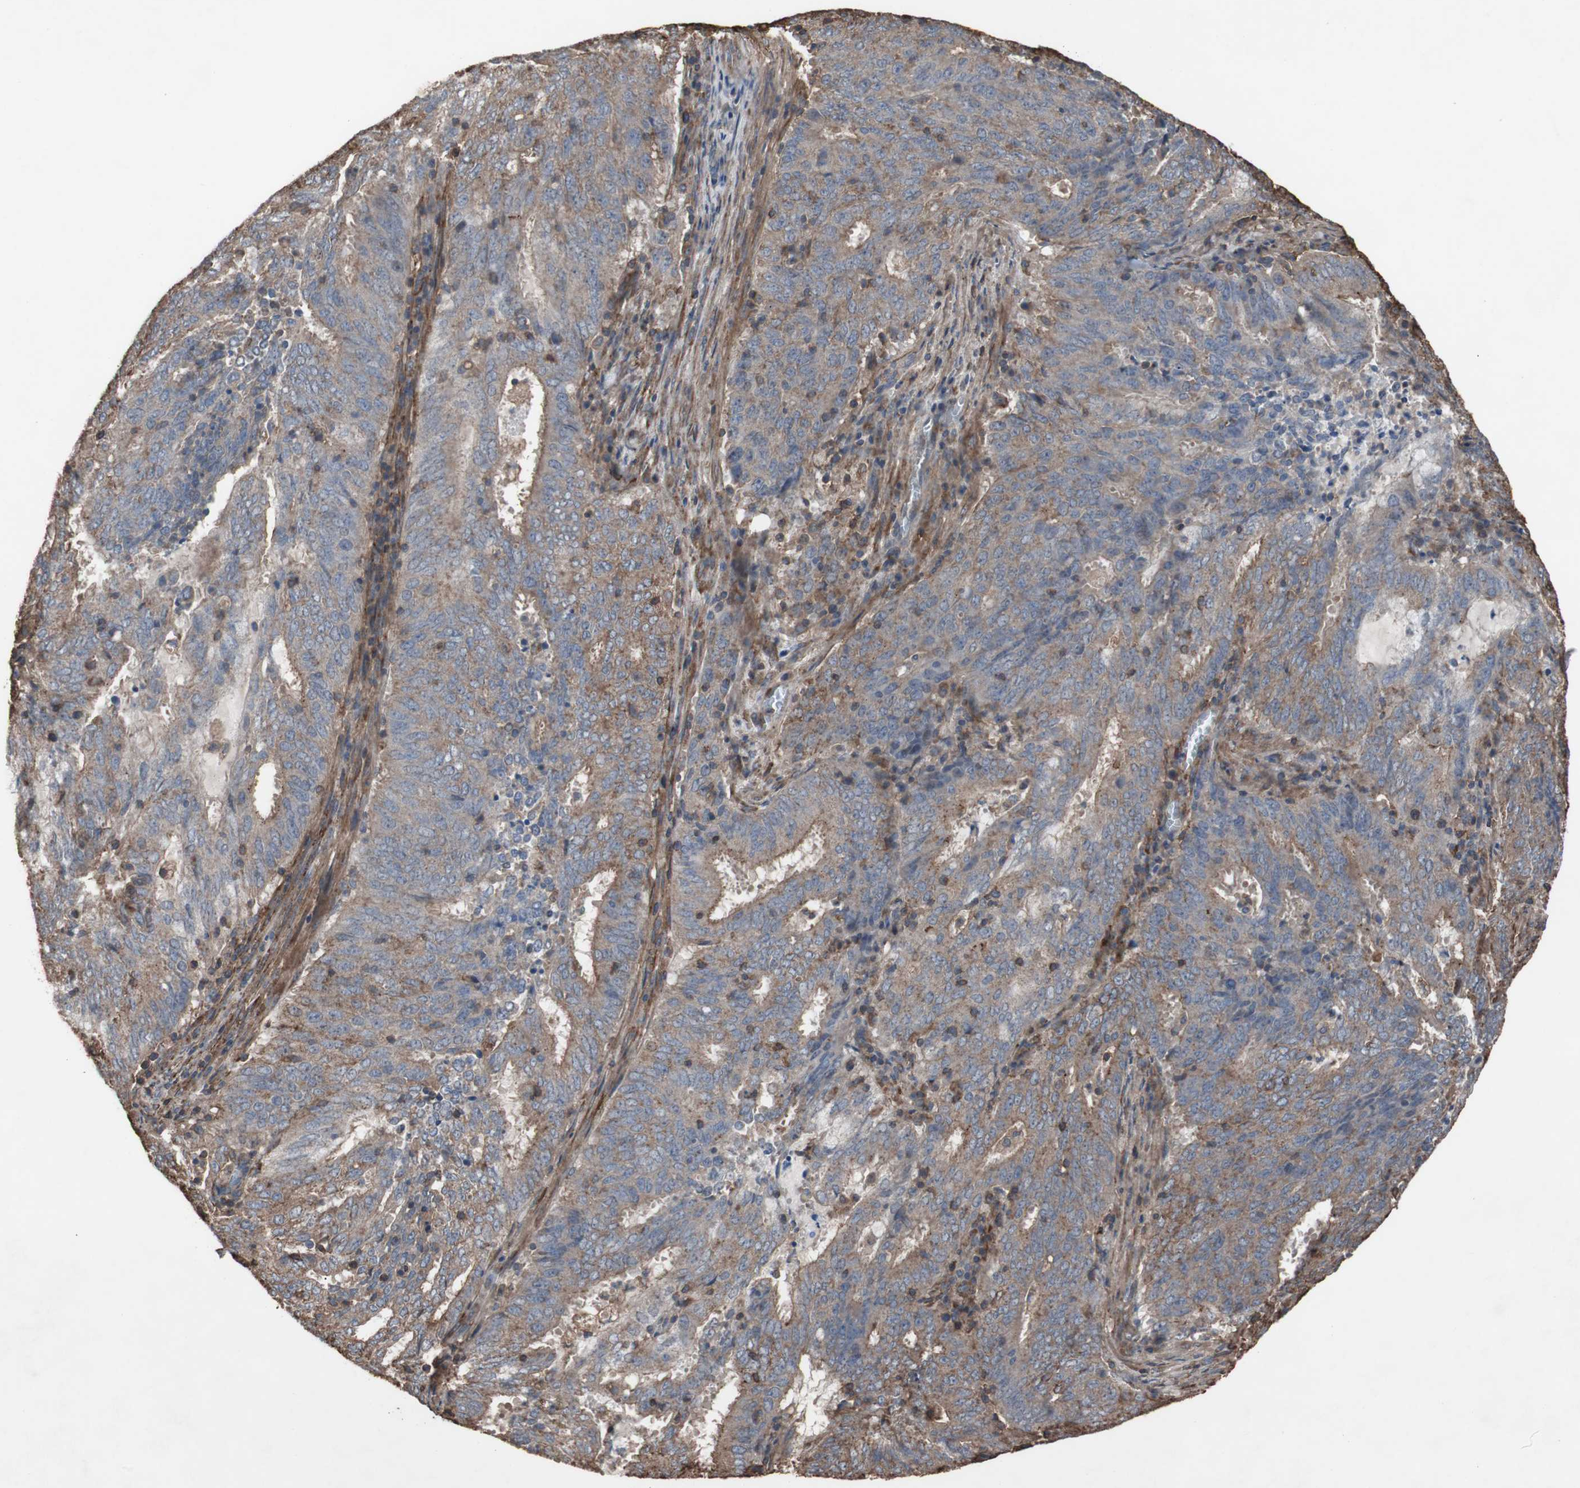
{"staining": {"intensity": "moderate", "quantity": "25%-75%", "location": "cytoplasmic/membranous"}, "tissue": "cervical cancer", "cell_type": "Tumor cells", "image_type": "cancer", "snomed": [{"axis": "morphology", "description": "Adenocarcinoma, NOS"}, {"axis": "topography", "description": "Cervix"}], "caption": "Protein analysis of cervical cancer (adenocarcinoma) tissue shows moderate cytoplasmic/membranous positivity in approximately 25%-75% of tumor cells.", "gene": "COL6A2", "patient": {"sex": "female", "age": 44}}